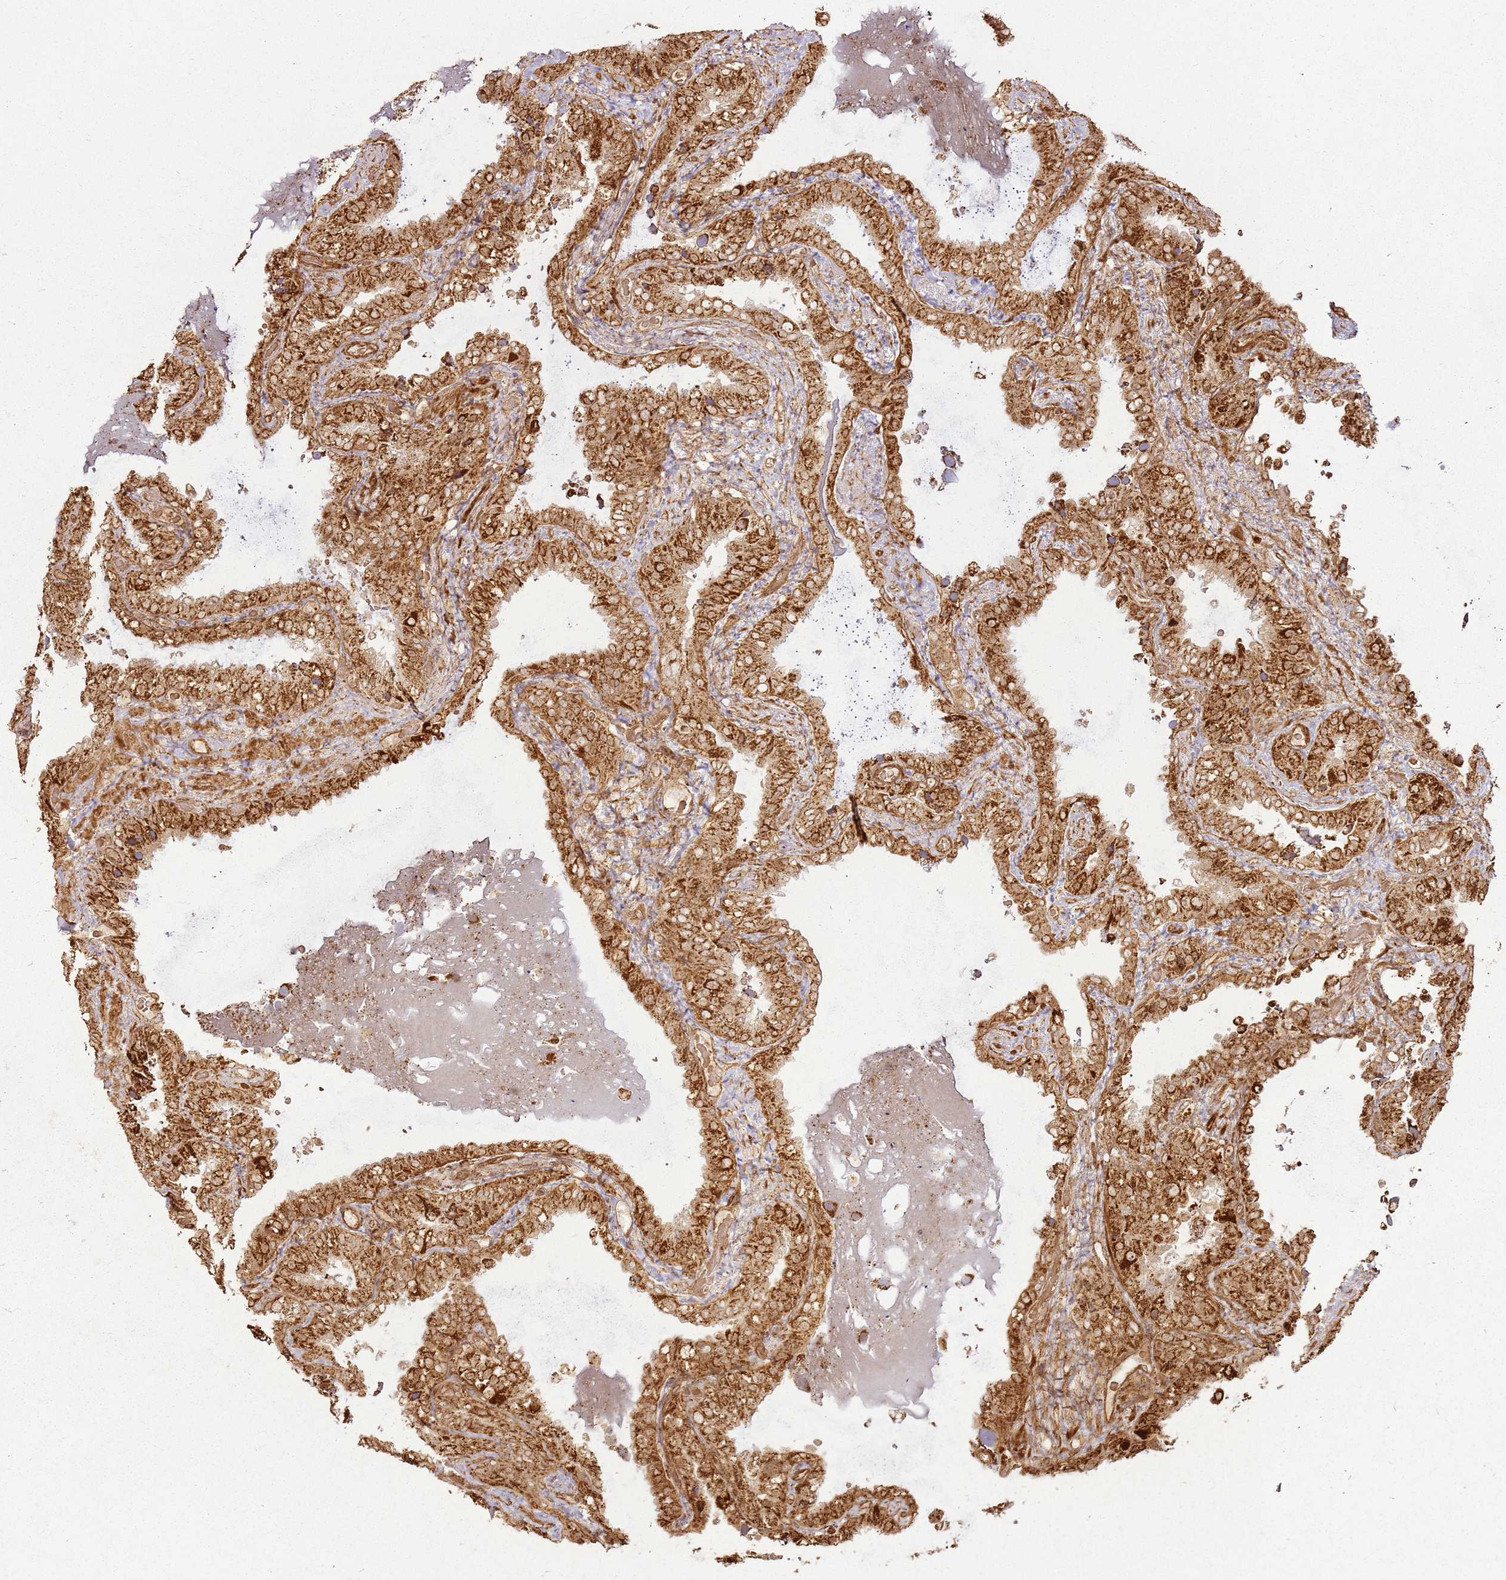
{"staining": {"intensity": "strong", "quantity": ">75%", "location": "cytoplasmic/membranous"}, "tissue": "seminal vesicle", "cell_type": "Glandular cells", "image_type": "normal", "snomed": [{"axis": "morphology", "description": "Normal tissue, NOS"}, {"axis": "topography", "description": "Prostate"}, {"axis": "topography", "description": "Seminal veicle"}], "caption": "Immunohistochemical staining of normal human seminal vesicle shows high levels of strong cytoplasmic/membranous expression in approximately >75% of glandular cells. Nuclei are stained in blue.", "gene": "MRPS6", "patient": {"sex": "male", "age": 68}}